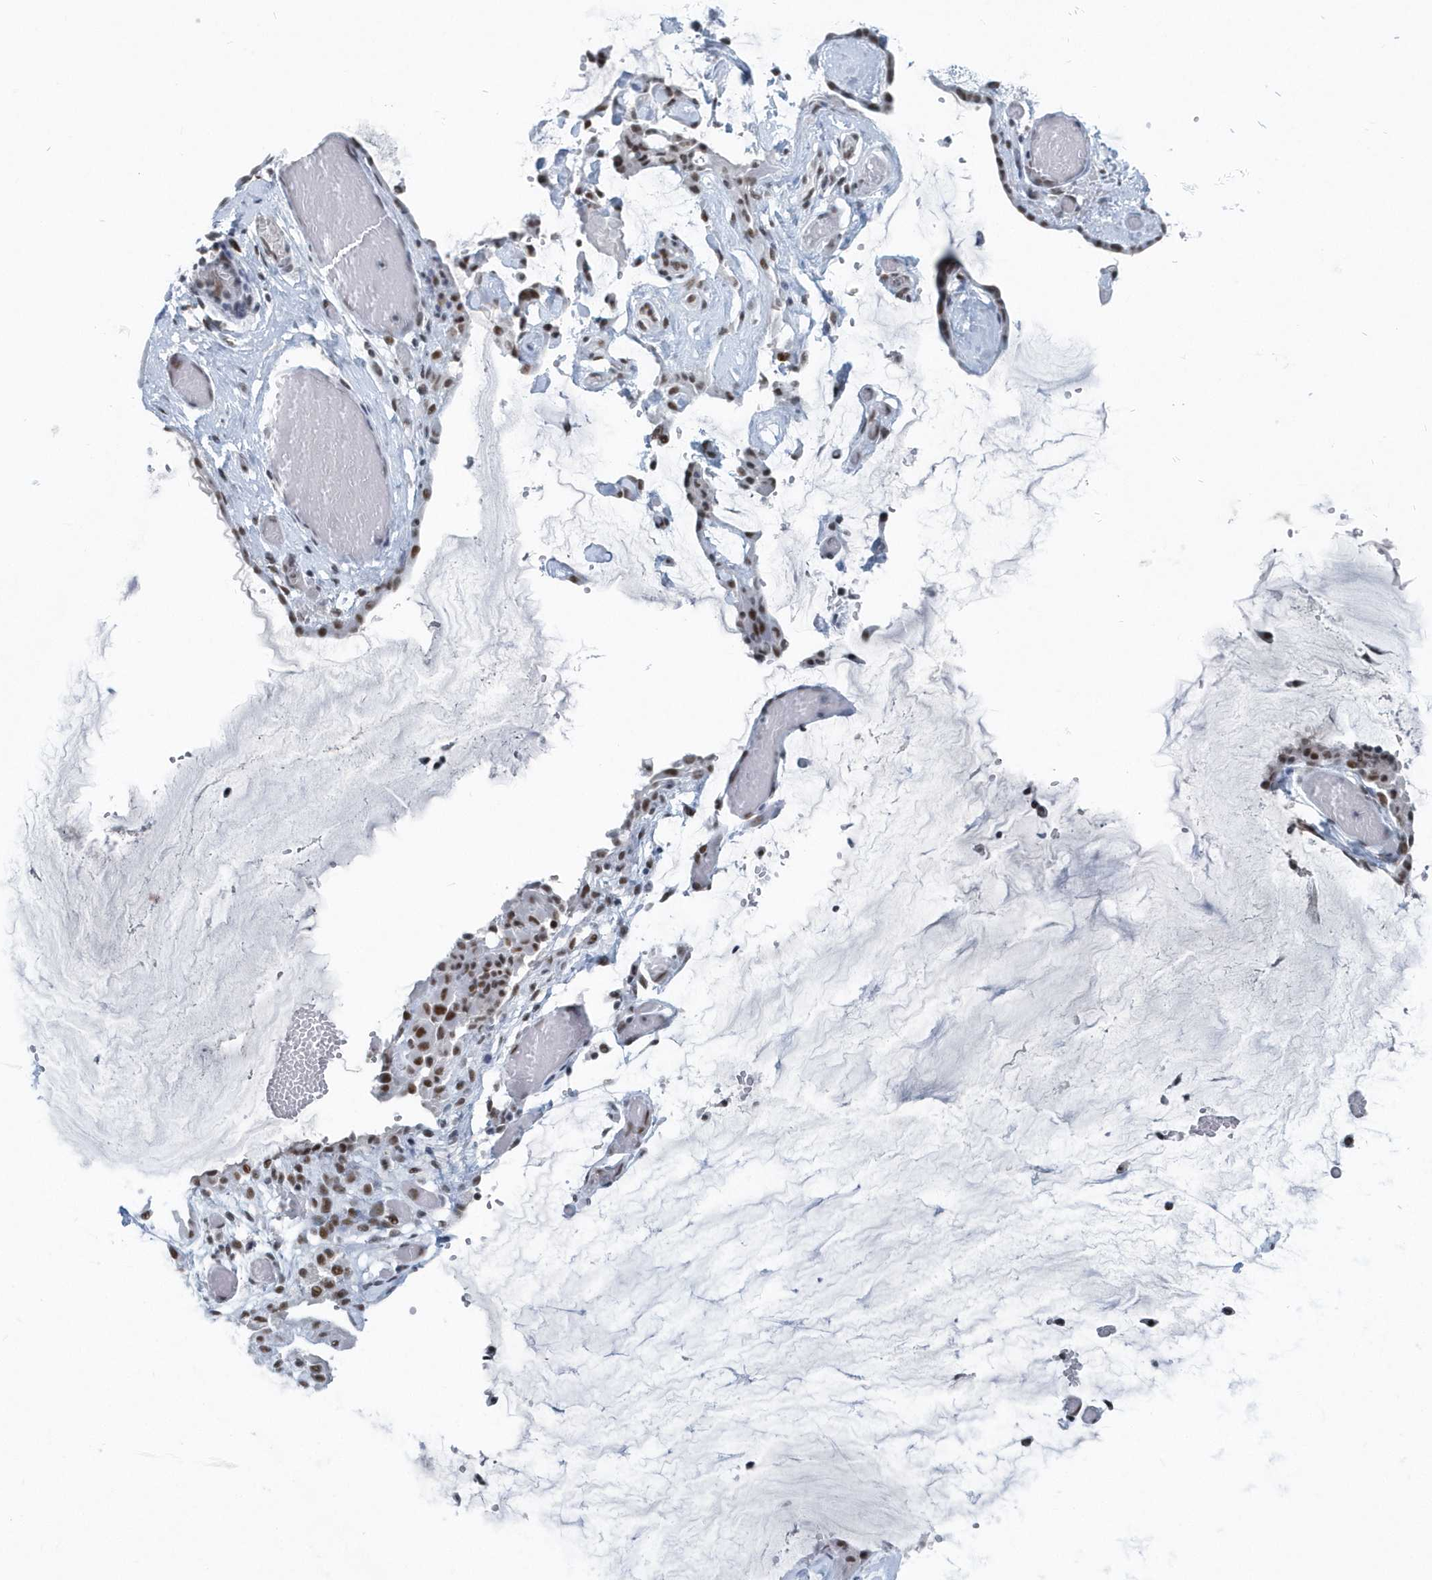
{"staining": {"intensity": "moderate", "quantity": ">75%", "location": "nuclear"}, "tissue": "ovarian cancer", "cell_type": "Tumor cells", "image_type": "cancer", "snomed": [{"axis": "morphology", "description": "Cystadenocarcinoma, mucinous, NOS"}, {"axis": "topography", "description": "Ovary"}], "caption": "Human ovarian cancer stained with a protein marker reveals moderate staining in tumor cells.", "gene": "FIP1L1", "patient": {"sex": "female", "age": 39}}